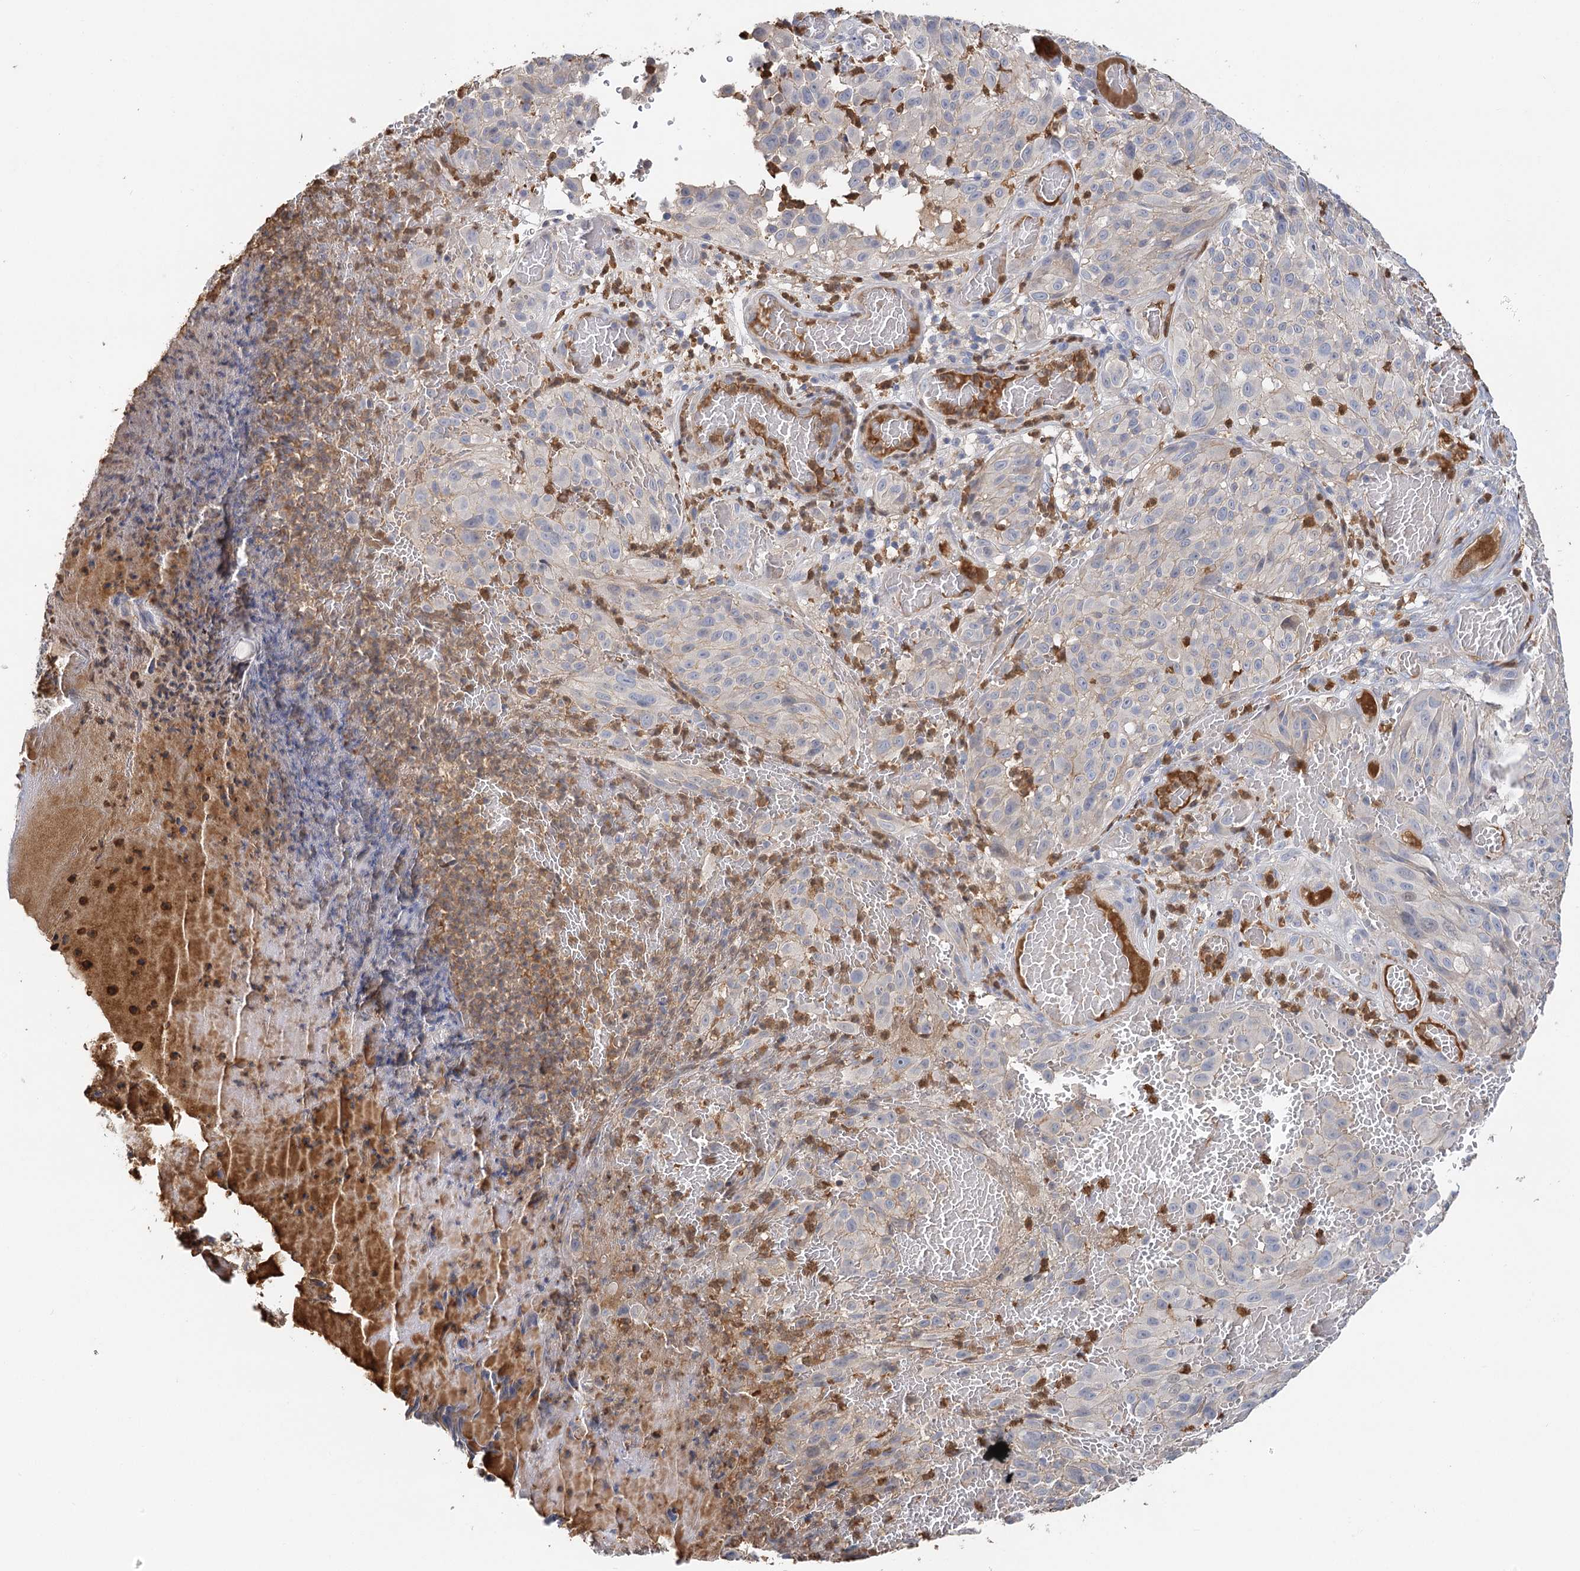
{"staining": {"intensity": "negative", "quantity": "none", "location": "none"}, "tissue": "melanoma", "cell_type": "Tumor cells", "image_type": "cancer", "snomed": [{"axis": "morphology", "description": "Malignant melanoma, NOS"}, {"axis": "topography", "description": "Skin"}], "caption": "Immunohistochemistry (IHC) micrograph of human malignant melanoma stained for a protein (brown), which exhibits no staining in tumor cells.", "gene": "EPB41L5", "patient": {"sex": "male", "age": 83}}